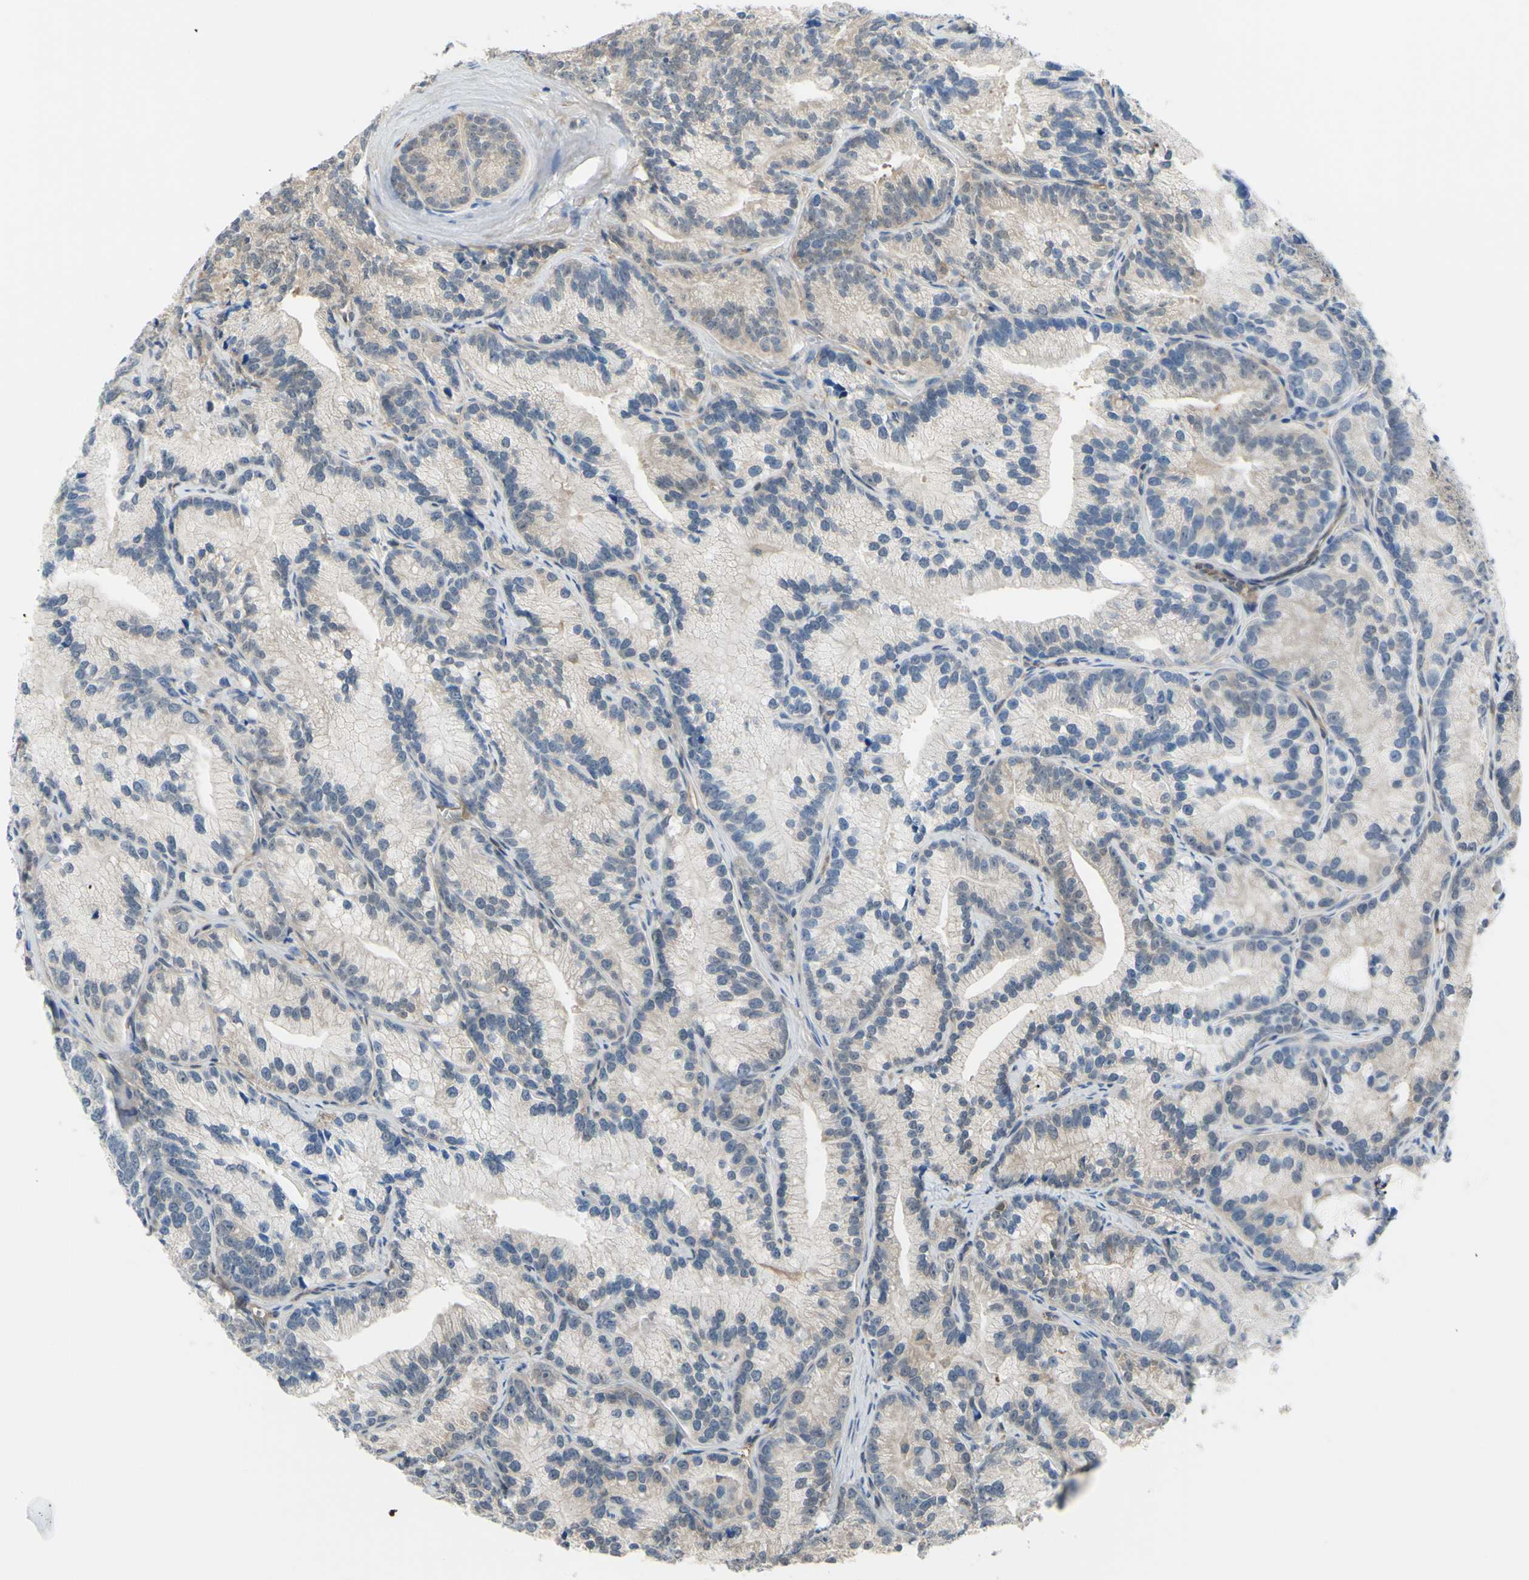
{"staining": {"intensity": "weak", "quantity": "25%-75%", "location": "cytoplasmic/membranous"}, "tissue": "prostate cancer", "cell_type": "Tumor cells", "image_type": "cancer", "snomed": [{"axis": "morphology", "description": "Adenocarcinoma, Low grade"}, {"axis": "topography", "description": "Prostate"}], "caption": "IHC (DAB (3,3'-diaminobenzidine)) staining of human prostate cancer displays weak cytoplasmic/membranous protein expression in about 25%-75% of tumor cells.", "gene": "UPK3B", "patient": {"sex": "male", "age": 89}}